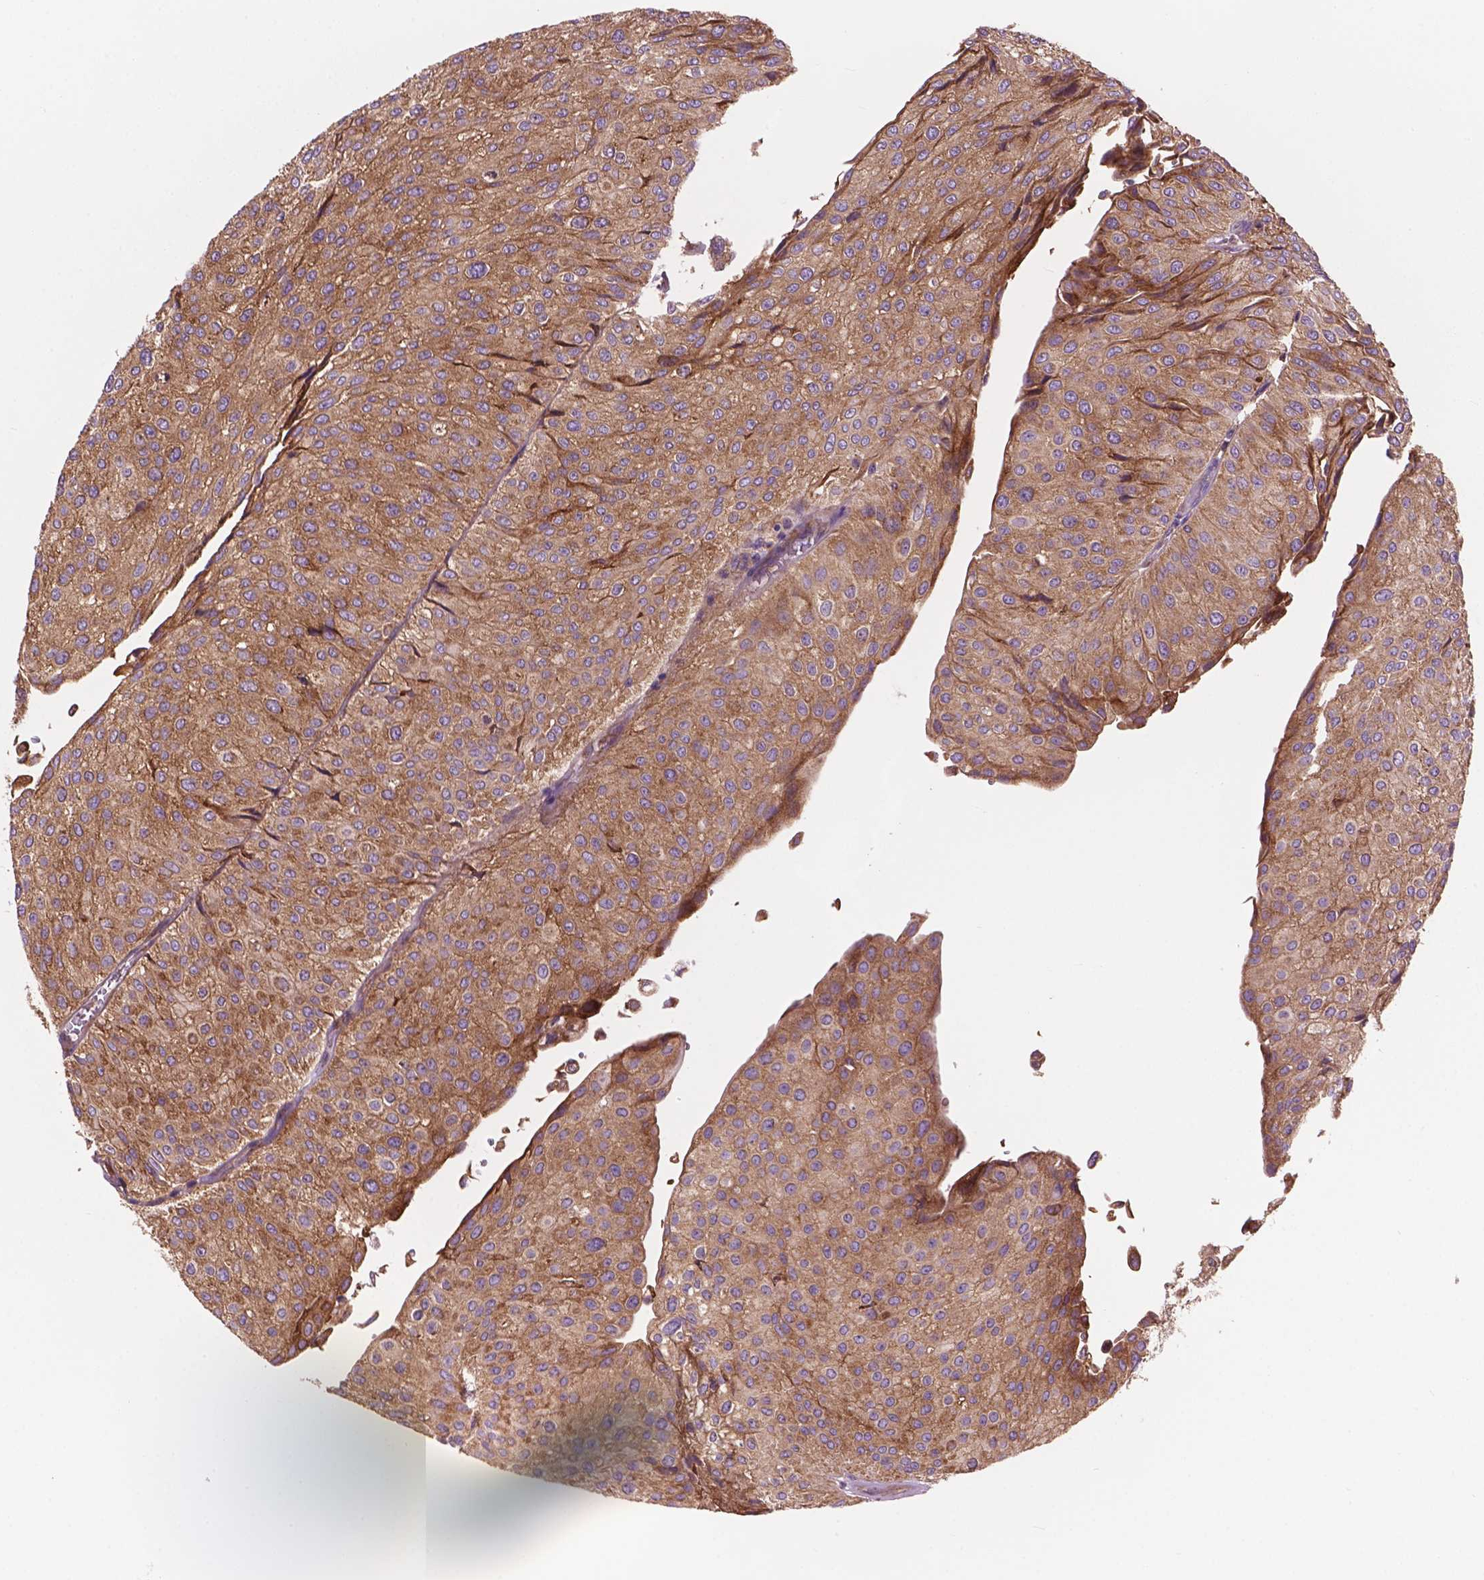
{"staining": {"intensity": "moderate", "quantity": ">75%", "location": "cytoplasmic/membranous"}, "tissue": "urothelial cancer", "cell_type": "Tumor cells", "image_type": "cancer", "snomed": [{"axis": "morphology", "description": "Urothelial carcinoma, NOS"}, {"axis": "topography", "description": "Urinary bladder"}], "caption": "Protein expression analysis of human urothelial cancer reveals moderate cytoplasmic/membranous staining in about >75% of tumor cells.", "gene": "RPL37A", "patient": {"sex": "male", "age": 67}}